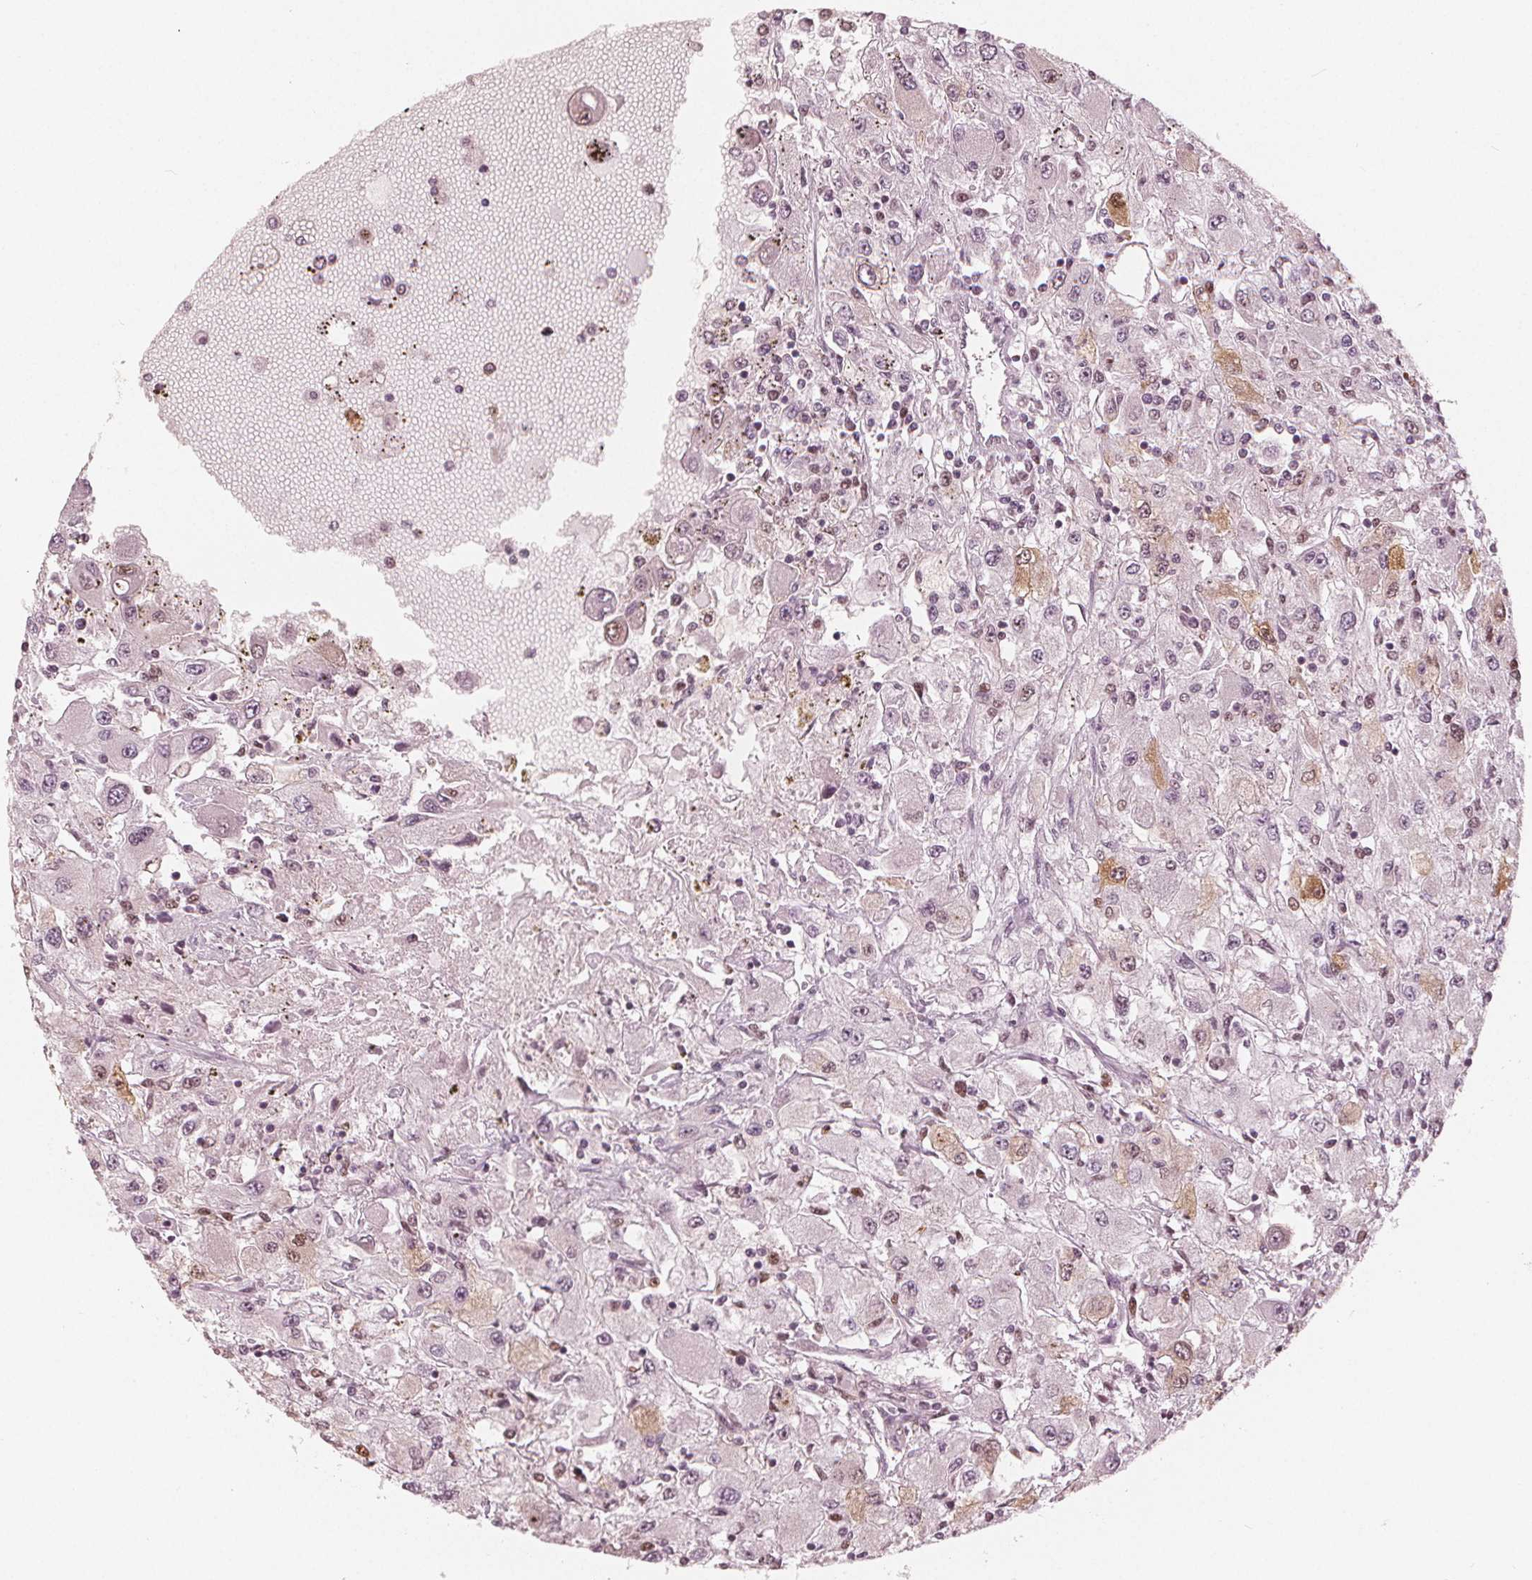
{"staining": {"intensity": "moderate", "quantity": "<25%", "location": "nuclear"}, "tissue": "renal cancer", "cell_type": "Tumor cells", "image_type": "cancer", "snomed": [{"axis": "morphology", "description": "Adenocarcinoma, NOS"}, {"axis": "topography", "description": "Kidney"}], "caption": "Tumor cells display low levels of moderate nuclear positivity in about <25% of cells in renal adenocarcinoma.", "gene": "SQSTM1", "patient": {"sex": "female", "age": 67}}